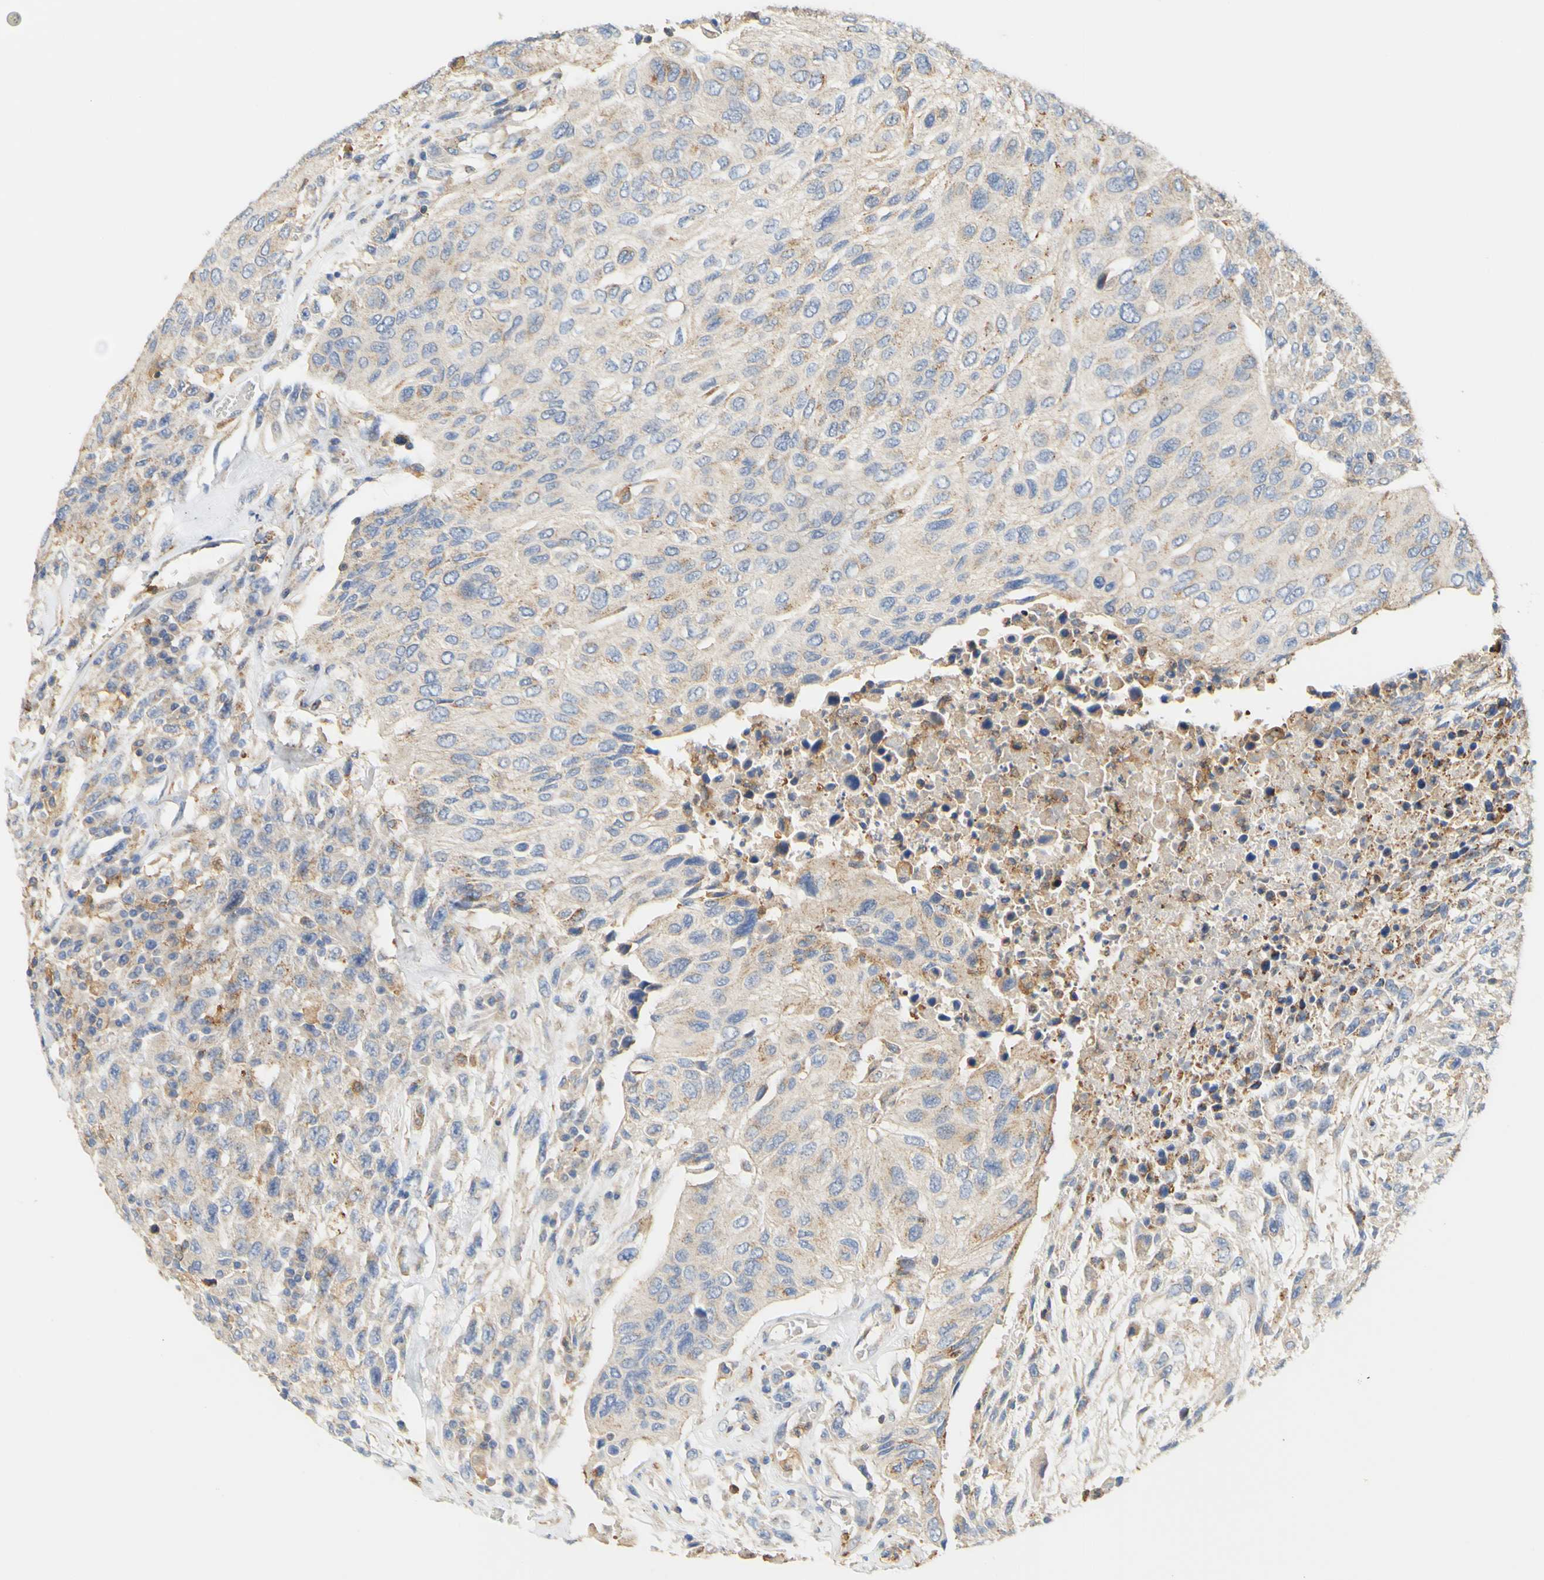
{"staining": {"intensity": "weak", "quantity": "<25%", "location": "cytoplasmic/membranous"}, "tissue": "urothelial cancer", "cell_type": "Tumor cells", "image_type": "cancer", "snomed": [{"axis": "morphology", "description": "Urothelial carcinoma, High grade"}, {"axis": "topography", "description": "Urinary bladder"}], "caption": "This histopathology image is of urothelial carcinoma (high-grade) stained with immunohistochemistry (IHC) to label a protein in brown with the nuclei are counter-stained blue. There is no staining in tumor cells.", "gene": "PCDH7", "patient": {"sex": "male", "age": 66}}